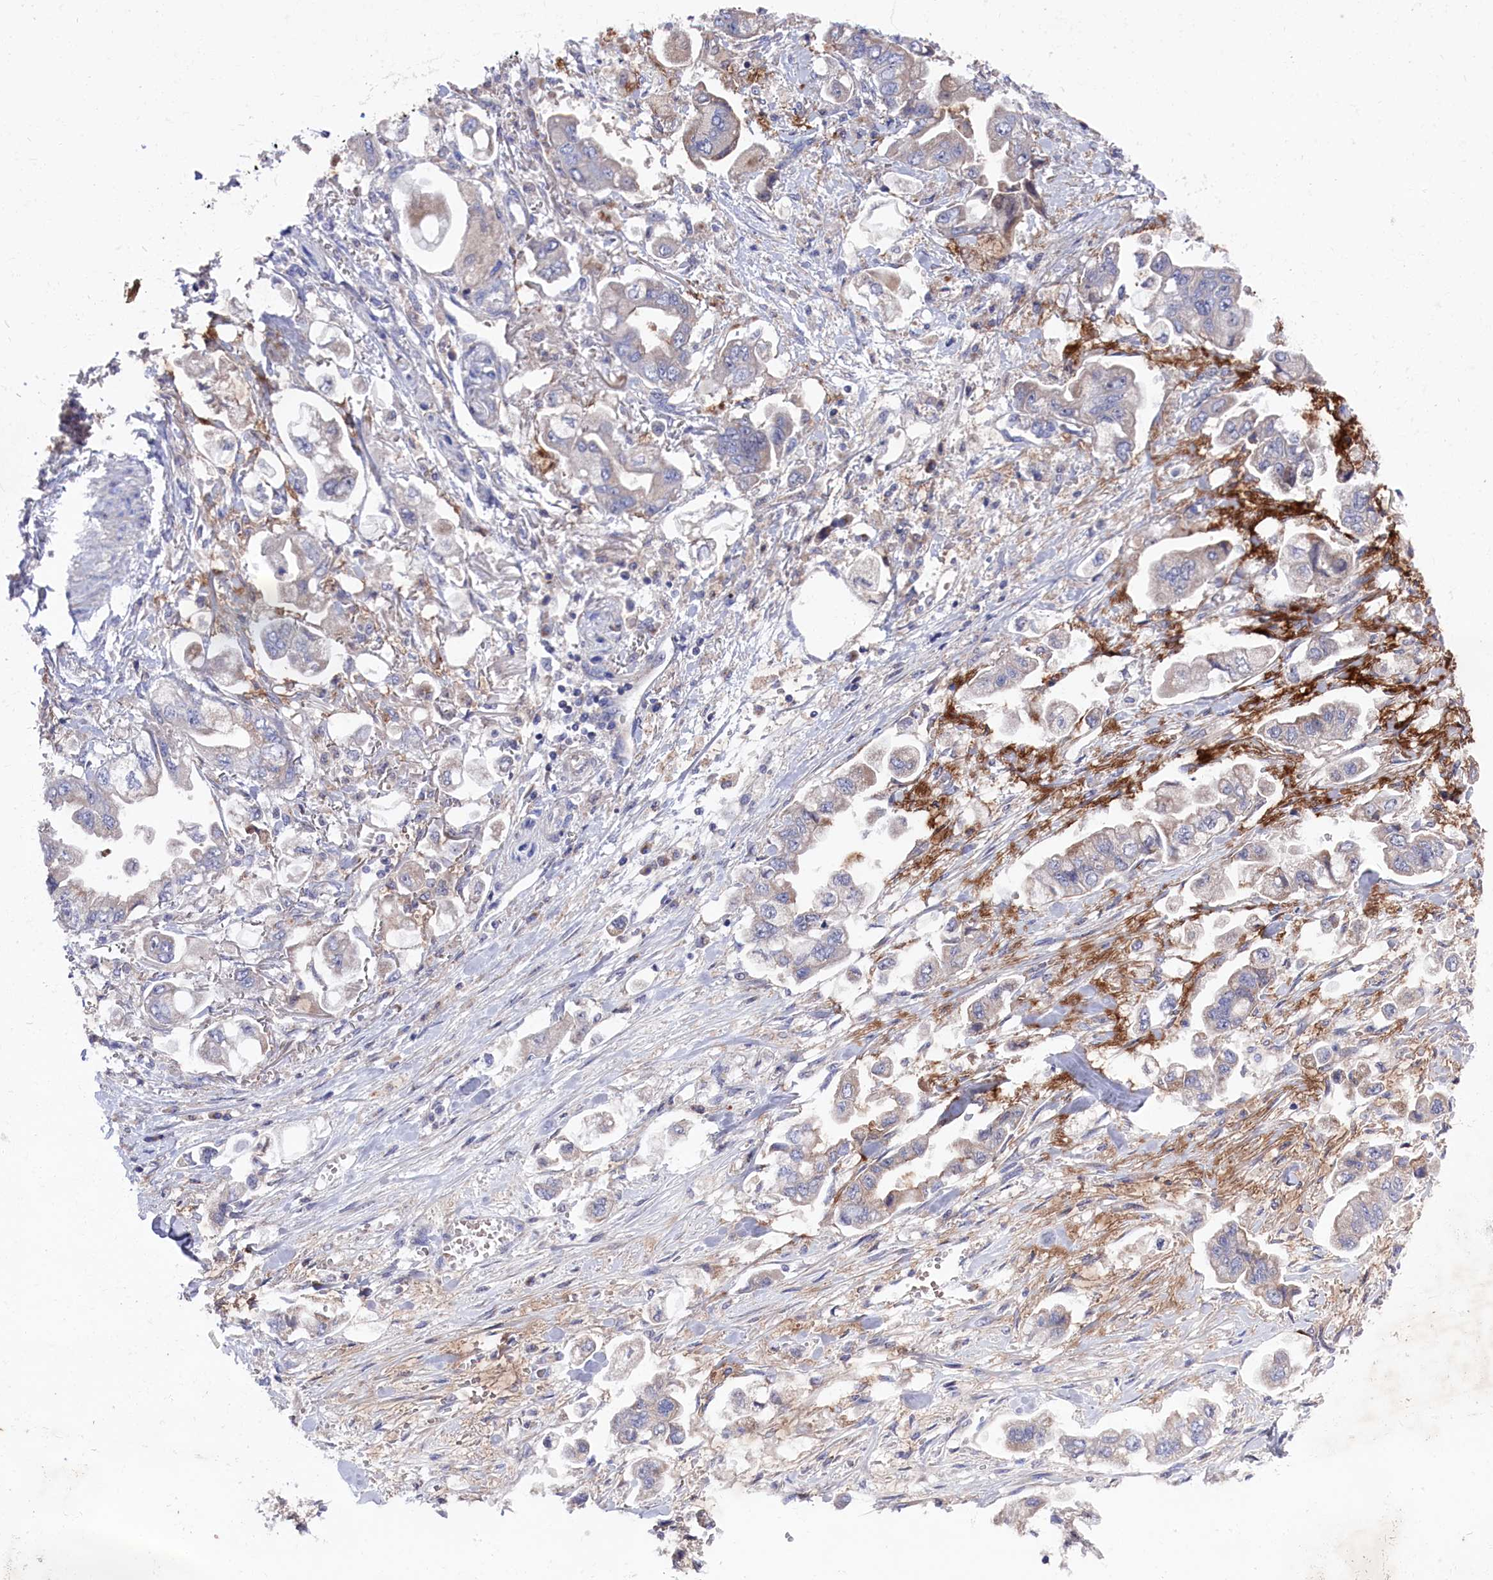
{"staining": {"intensity": "negative", "quantity": "none", "location": "none"}, "tissue": "stomach cancer", "cell_type": "Tumor cells", "image_type": "cancer", "snomed": [{"axis": "morphology", "description": "Adenocarcinoma, NOS"}, {"axis": "topography", "description": "Stomach"}], "caption": "Stomach cancer stained for a protein using IHC shows no staining tumor cells.", "gene": "GPR108", "patient": {"sex": "male", "age": 62}}